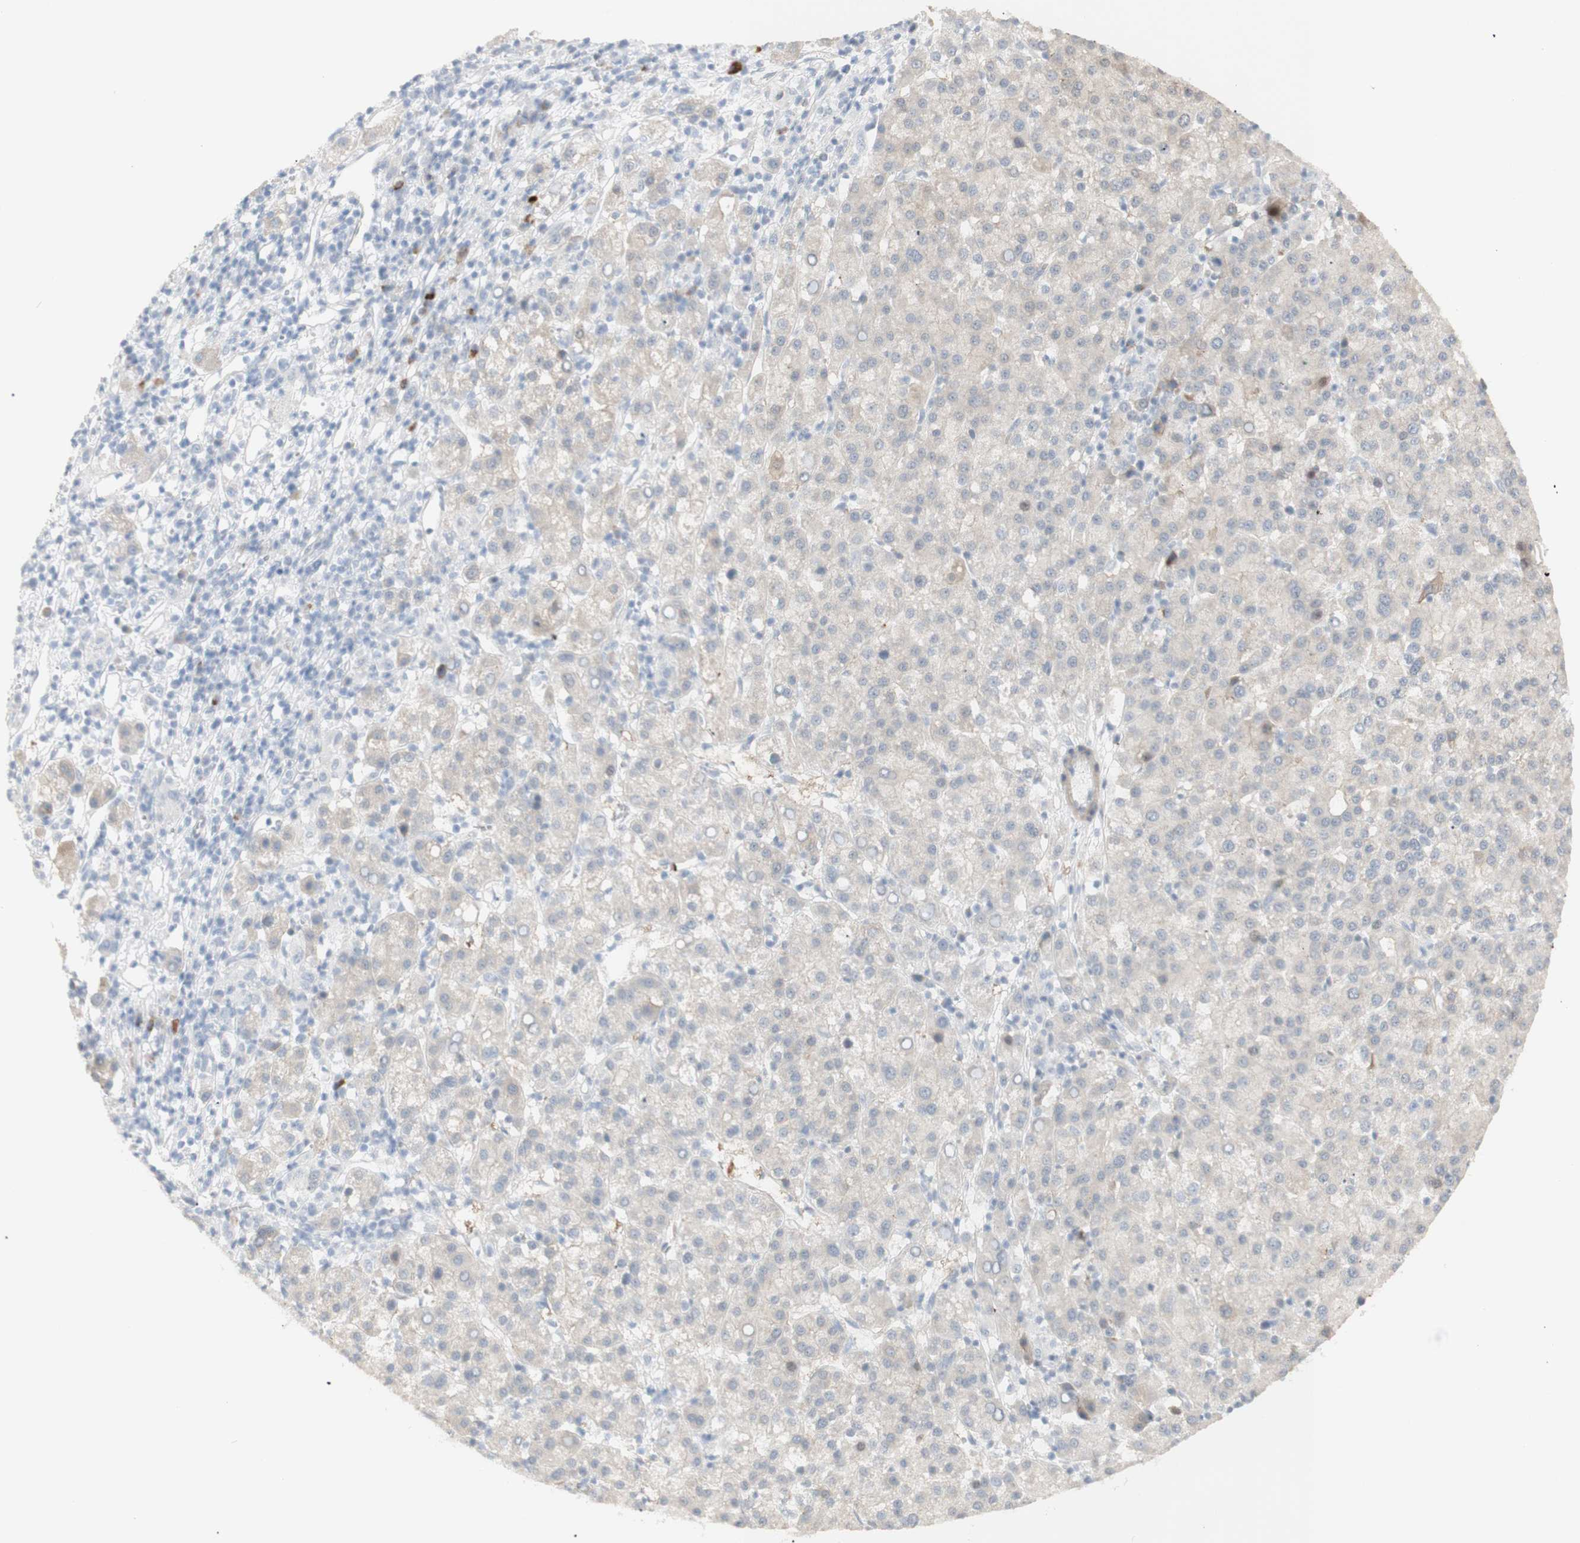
{"staining": {"intensity": "weak", "quantity": "<25%", "location": "cytoplasmic/membranous"}, "tissue": "liver cancer", "cell_type": "Tumor cells", "image_type": "cancer", "snomed": [{"axis": "morphology", "description": "Carcinoma, Hepatocellular, NOS"}, {"axis": "topography", "description": "Liver"}], "caption": "An IHC histopathology image of liver cancer (hepatocellular carcinoma) is shown. There is no staining in tumor cells of liver cancer (hepatocellular carcinoma).", "gene": "NDST4", "patient": {"sex": "female", "age": 58}}